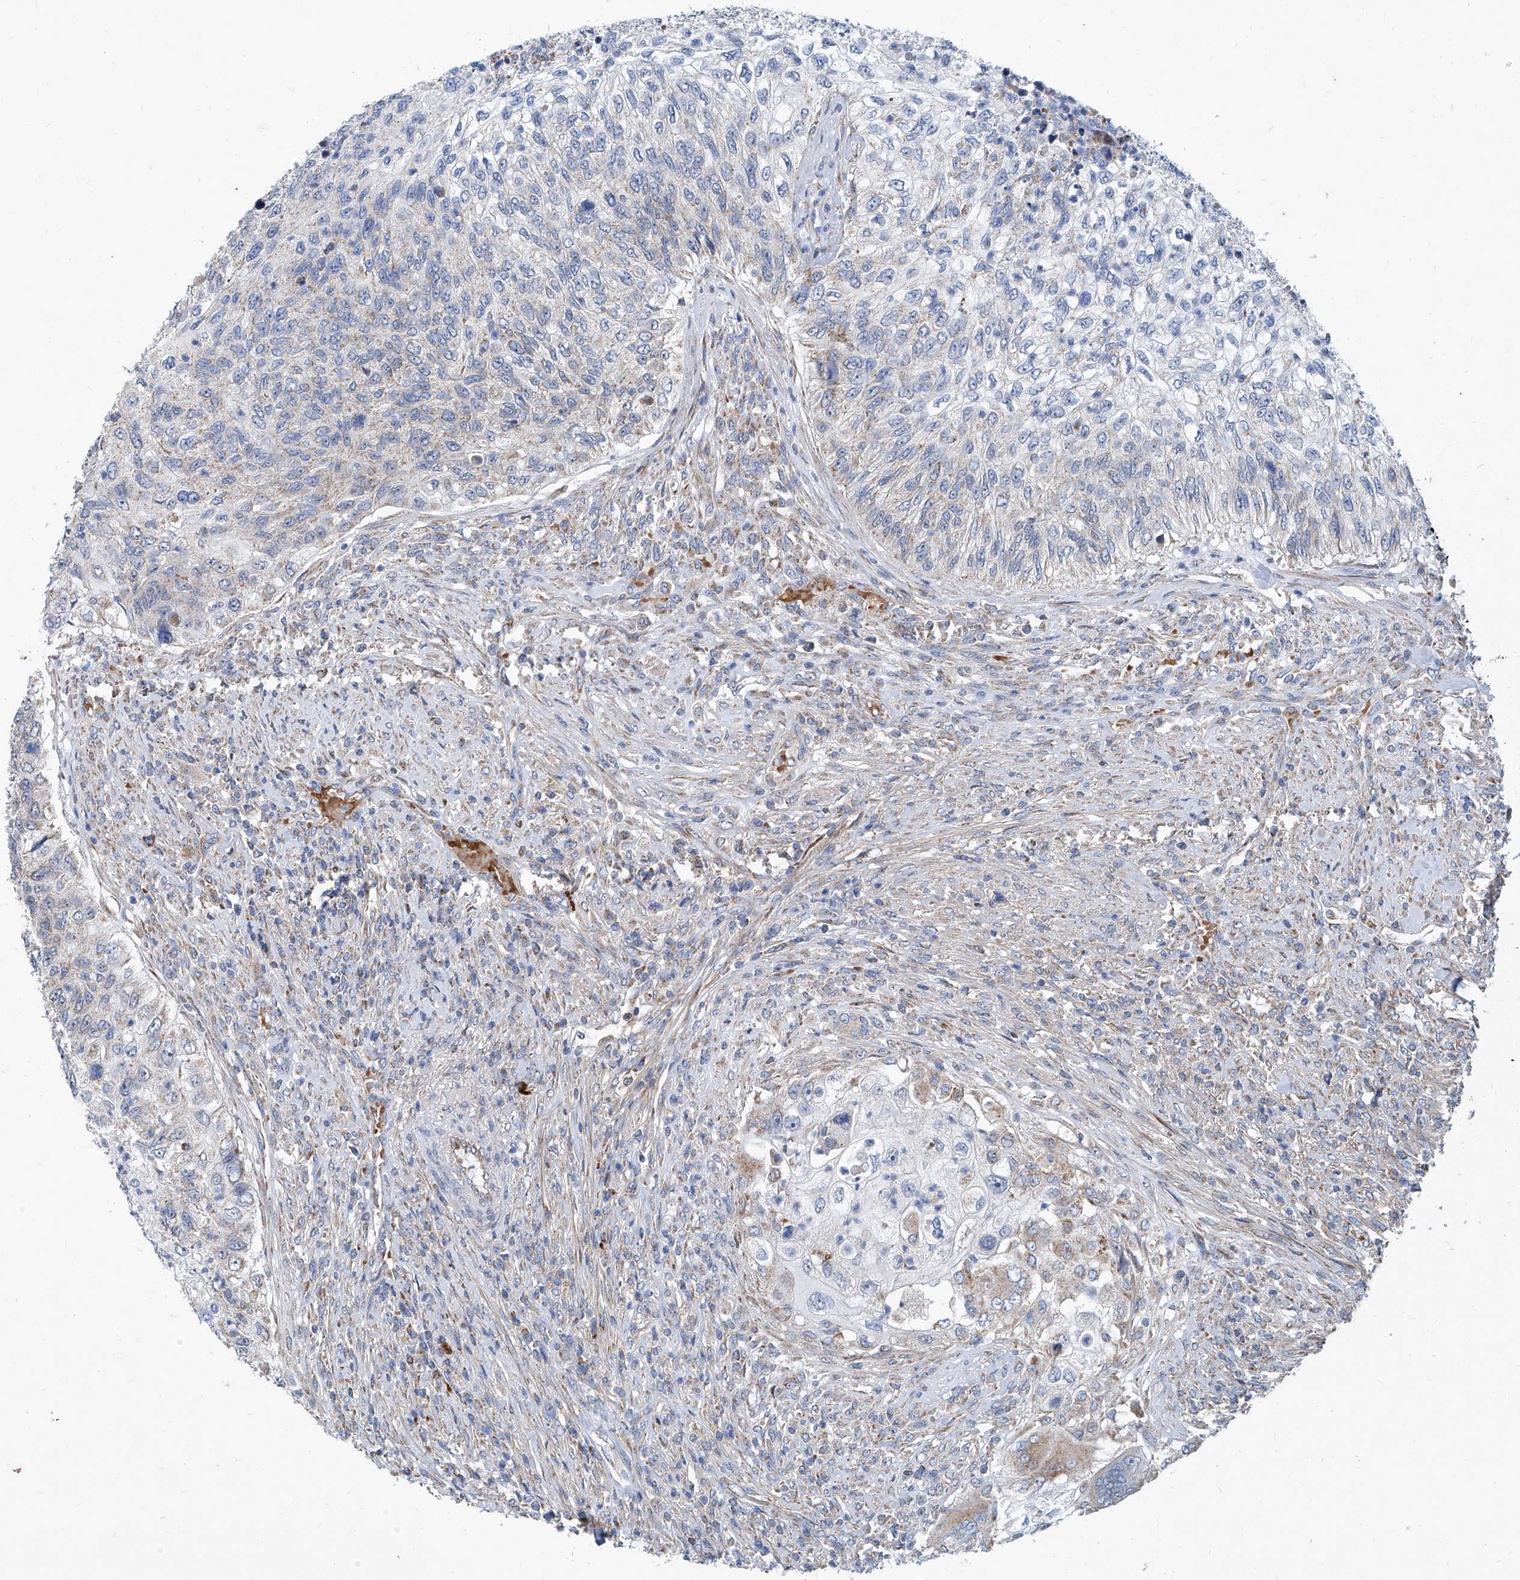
{"staining": {"intensity": "weak", "quantity": "25%-75%", "location": "cytoplasmic/membranous"}, "tissue": "urothelial cancer", "cell_type": "Tumor cells", "image_type": "cancer", "snomed": [{"axis": "morphology", "description": "Urothelial carcinoma, High grade"}, {"axis": "topography", "description": "Urinary bladder"}], "caption": "Immunohistochemistry (IHC) histopathology image of neoplastic tissue: urothelial carcinoma (high-grade) stained using immunohistochemistry exhibits low levels of weak protein expression localized specifically in the cytoplasmic/membranous of tumor cells, appearing as a cytoplasmic/membranous brown color.", "gene": "USP48", "patient": {"sex": "female", "age": 60}}